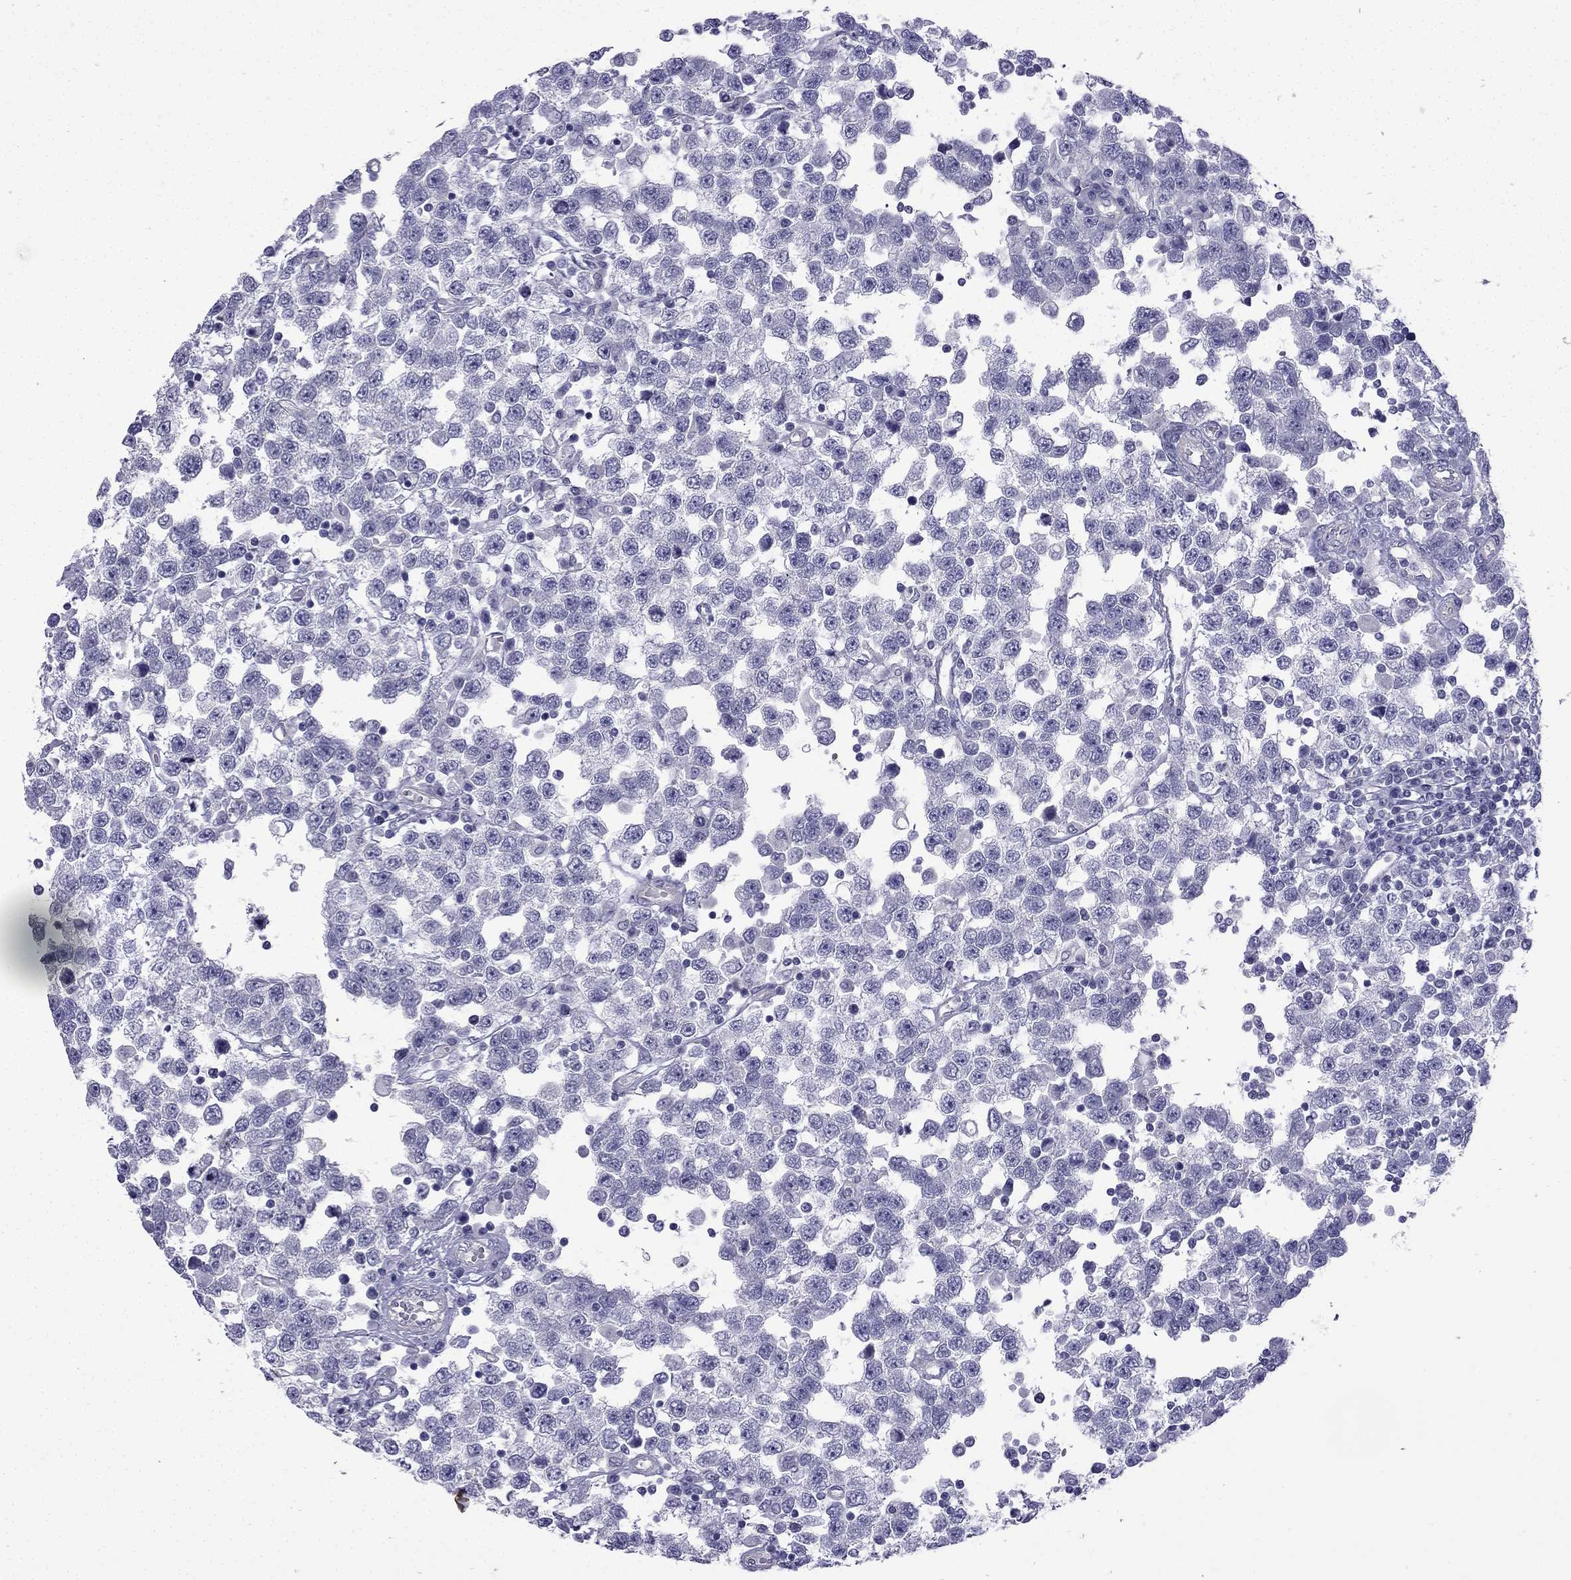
{"staining": {"intensity": "negative", "quantity": "none", "location": "none"}, "tissue": "testis cancer", "cell_type": "Tumor cells", "image_type": "cancer", "snomed": [{"axis": "morphology", "description": "Seminoma, NOS"}, {"axis": "topography", "description": "Testis"}], "caption": "Tumor cells show no significant protein expression in testis cancer (seminoma). (DAB IHC visualized using brightfield microscopy, high magnification).", "gene": "GJA8", "patient": {"sex": "male", "age": 34}}